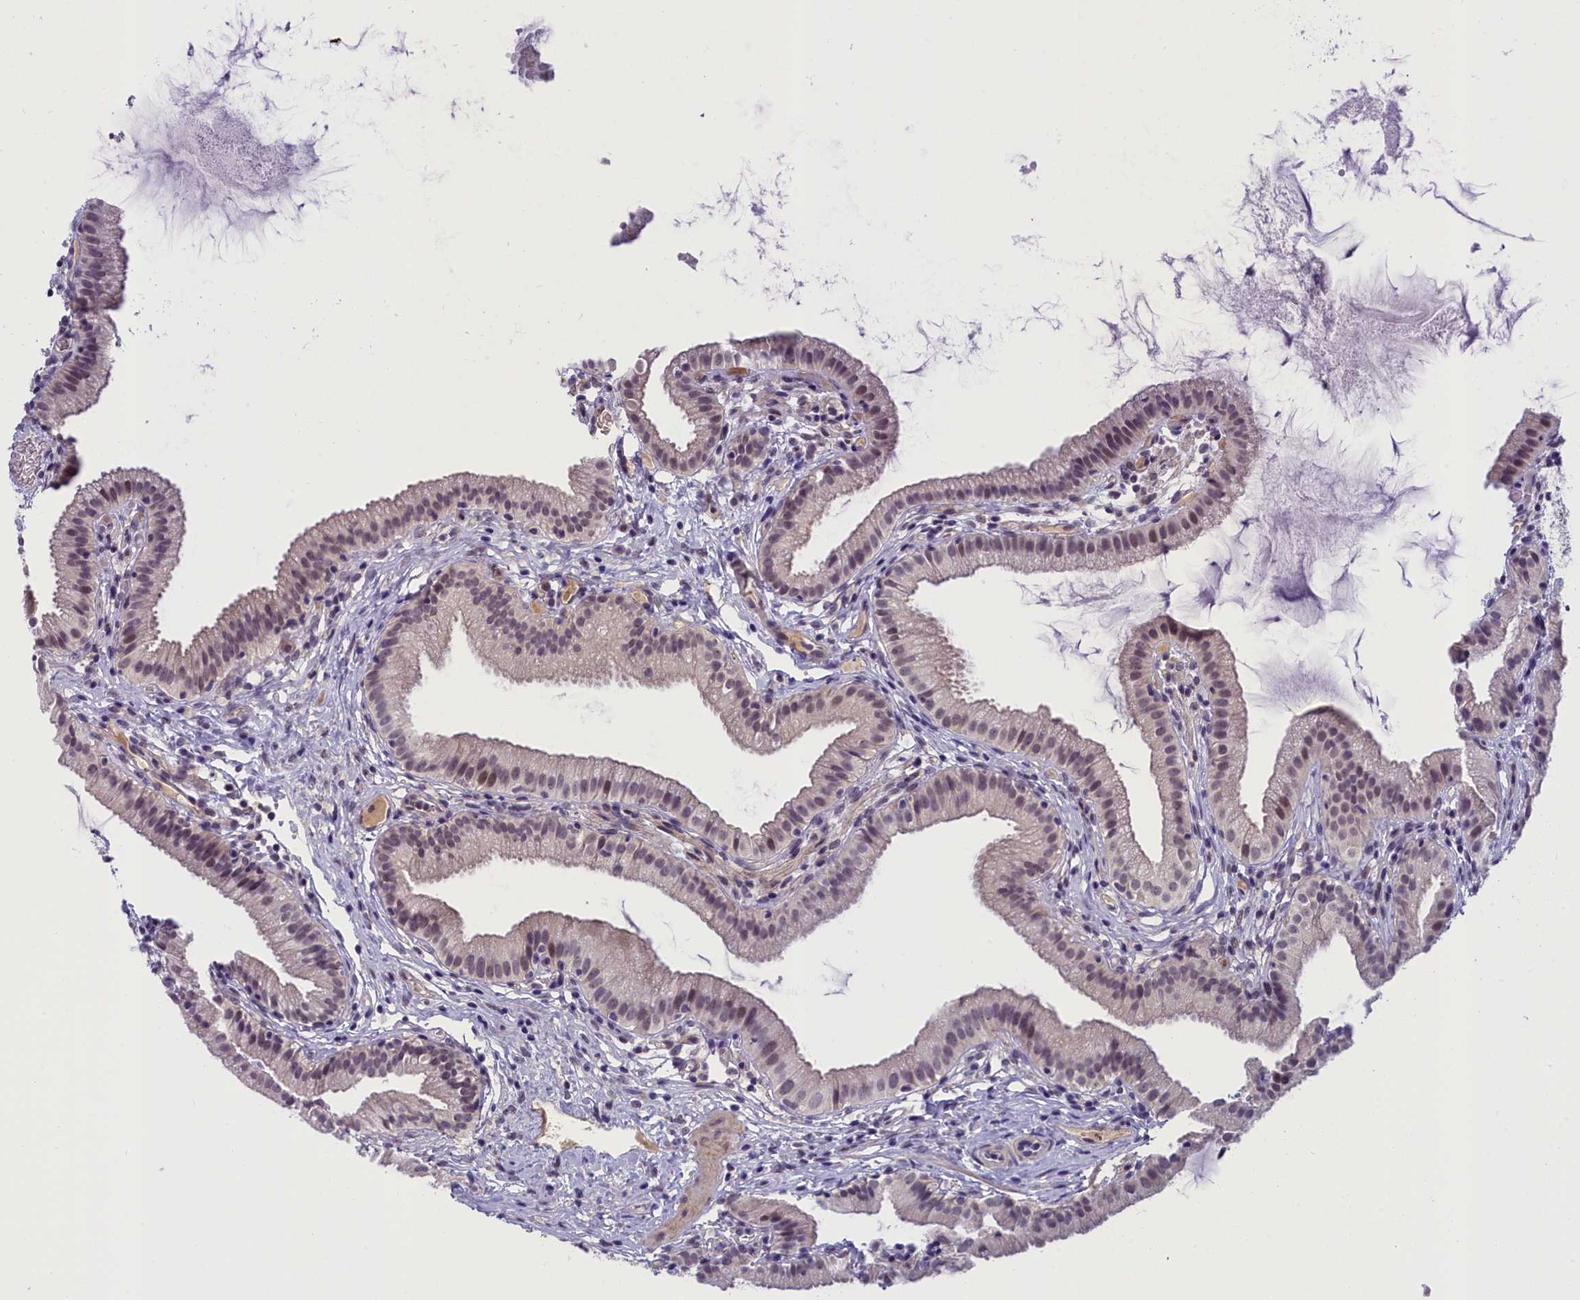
{"staining": {"intensity": "moderate", "quantity": ">75%", "location": "nuclear"}, "tissue": "gallbladder", "cell_type": "Glandular cells", "image_type": "normal", "snomed": [{"axis": "morphology", "description": "Normal tissue, NOS"}, {"axis": "topography", "description": "Gallbladder"}], "caption": "An IHC micrograph of normal tissue is shown. Protein staining in brown highlights moderate nuclear positivity in gallbladder within glandular cells. (IHC, brightfield microscopy, high magnification).", "gene": "CRAMP1", "patient": {"sex": "female", "age": 46}}